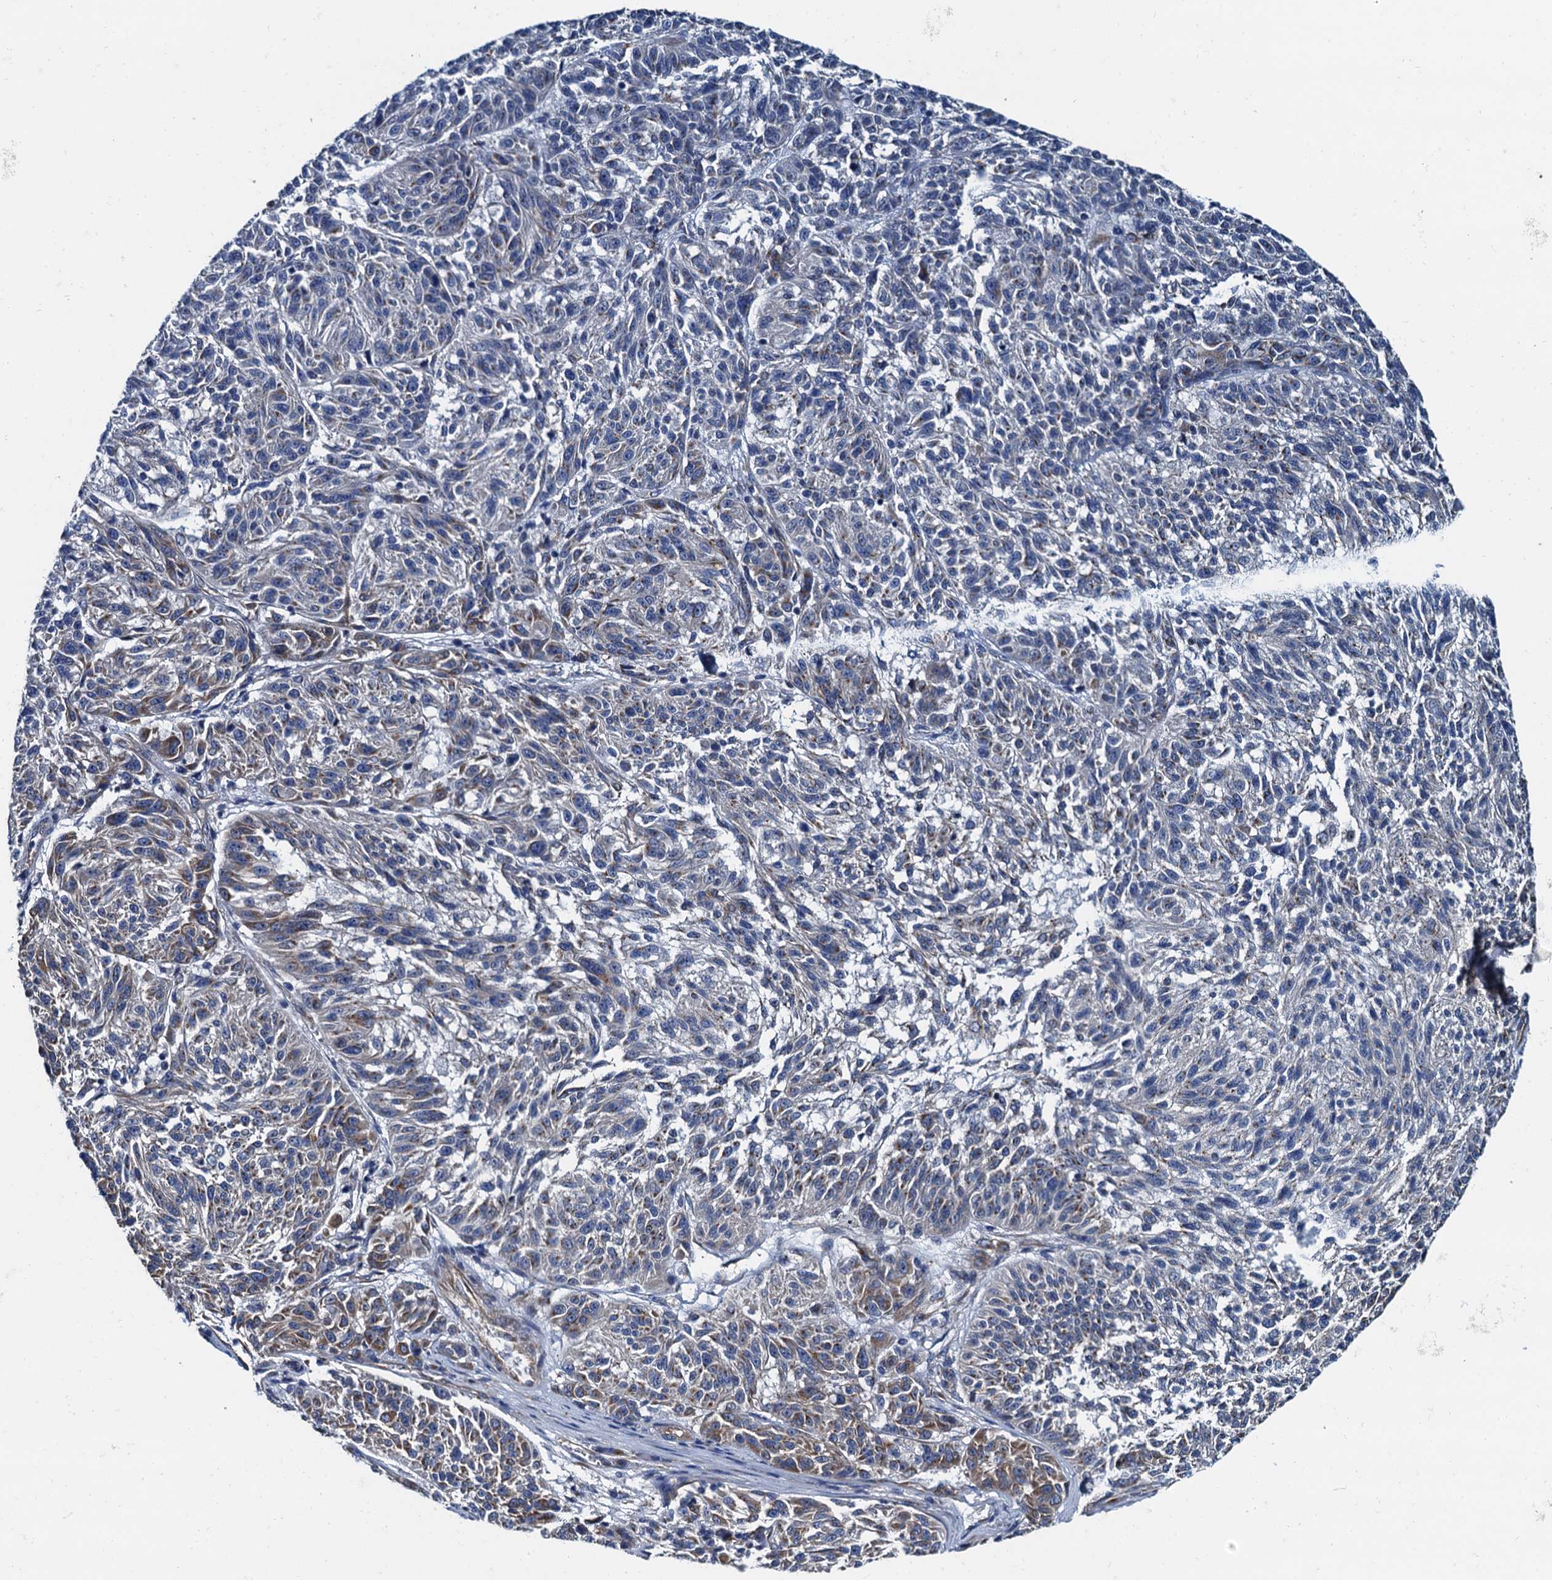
{"staining": {"intensity": "moderate", "quantity": "<25%", "location": "cytoplasmic/membranous"}, "tissue": "melanoma", "cell_type": "Tumor cells", "image_type": "cancer", "snomed": [{"axis": "morphology", "description": "Malignant melanoma, NOS"}, {"axis": "topography", "description": "Skin"}], "caption": "A low amount of moderate cytoplasmic/membranous expression is appreciated in approximately <25% of tumor cells in malignant melanoma tissue. (DAB (3,3'-diaminobenzidine) = brown stain, brightfield microscopy at high magnification).", "gene": "NGRN", "patient": {"sex": "male", "age": 53}}